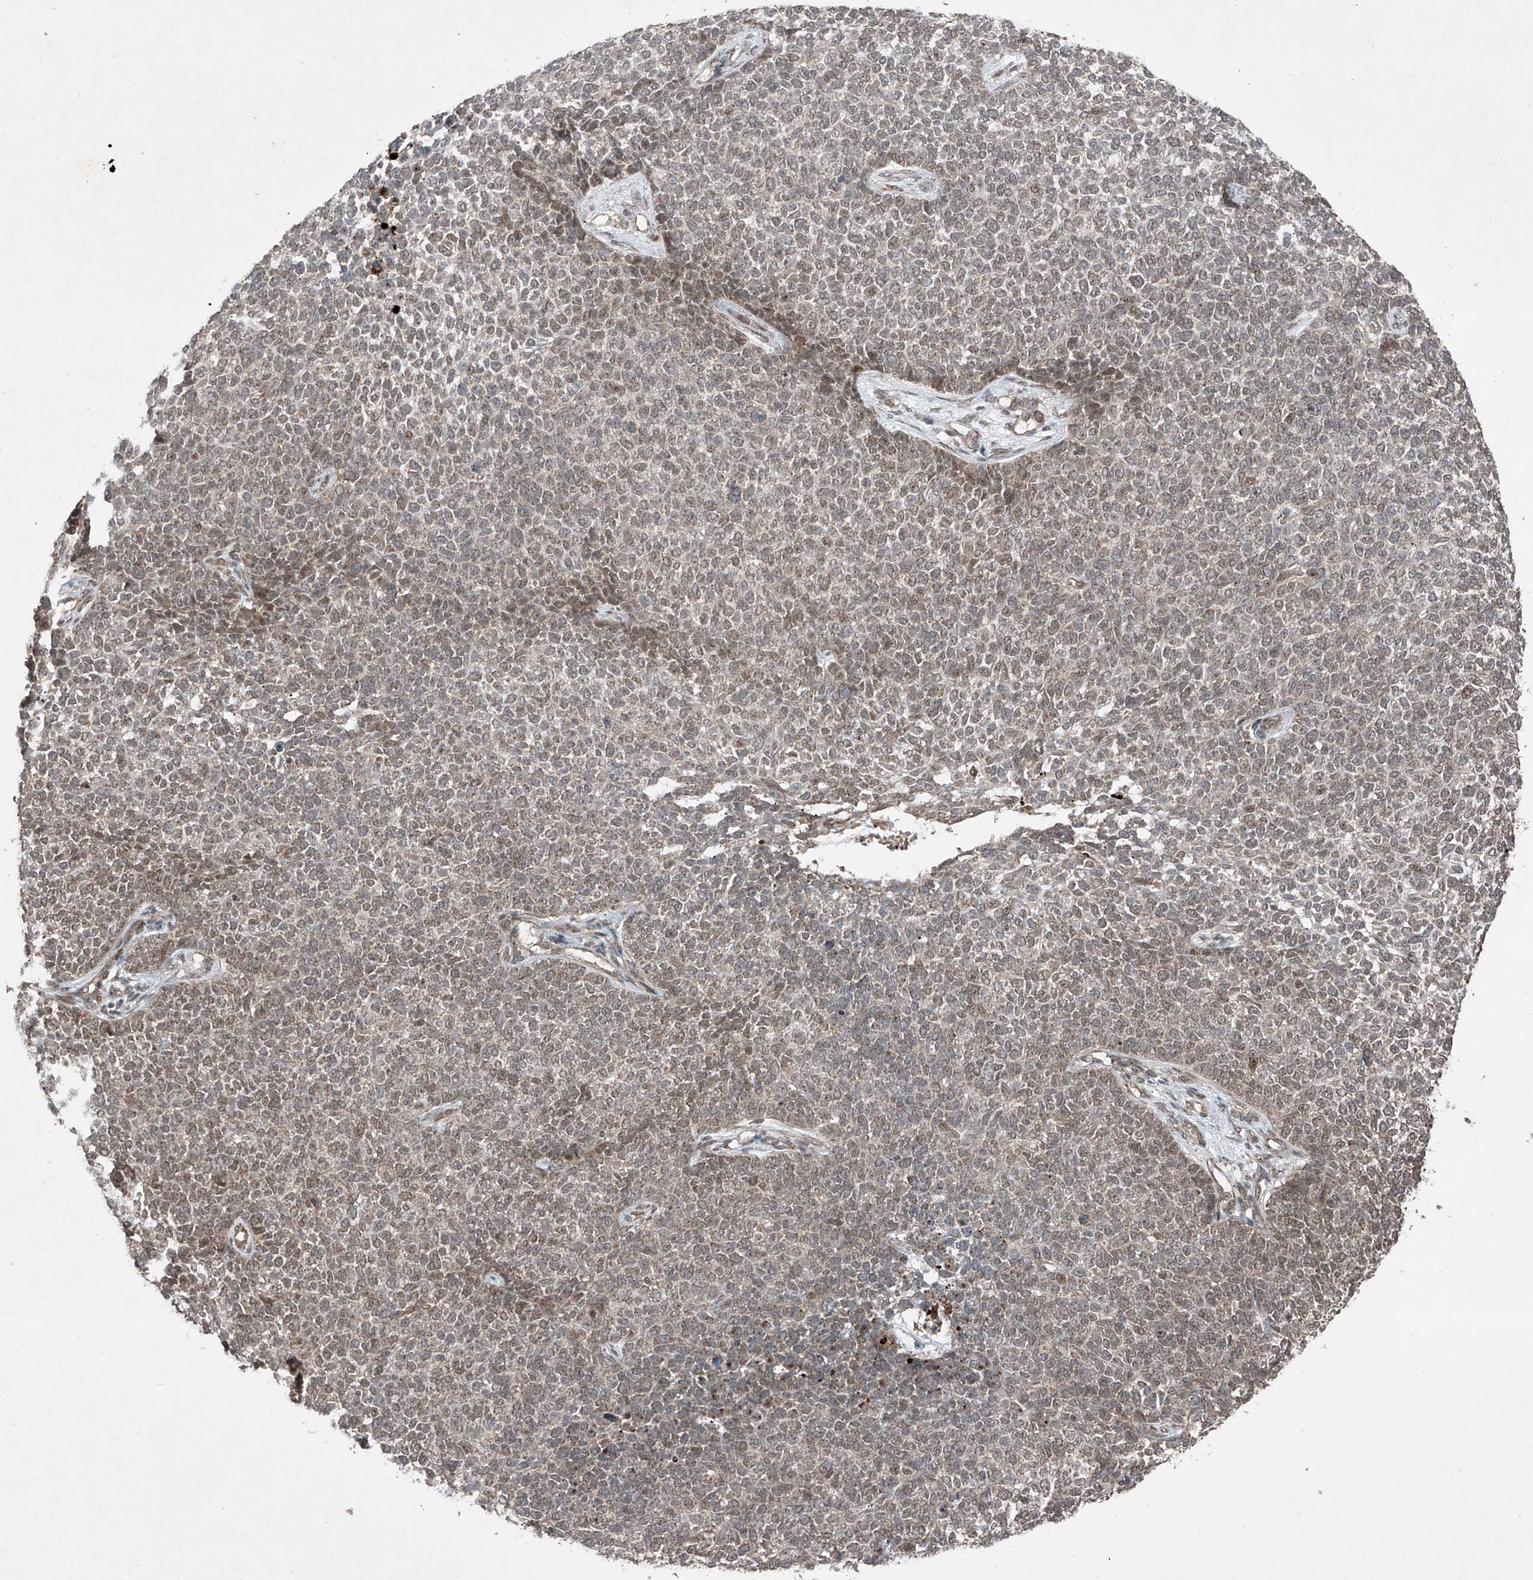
{"staining": {"intensity": "moderate", "quantity": "25%-75%", "location": "nuclear"}, "tissue": "skin cancer", "cell_type": "Tumor cells", "image_type": "cancer", "snomed": [{"axis": "morphology", "description": "Basal cell carcinoma"}, {"axis": "topography", "description": "Skin"}], "caption": "Protein expression analysis of human skin basal cell carcinoma reveals moderate nuclear staining in approximately 25%-75% of tumor cells.", "gene": "ZNF620", "patient": {"sex": "female", "age": 84}}